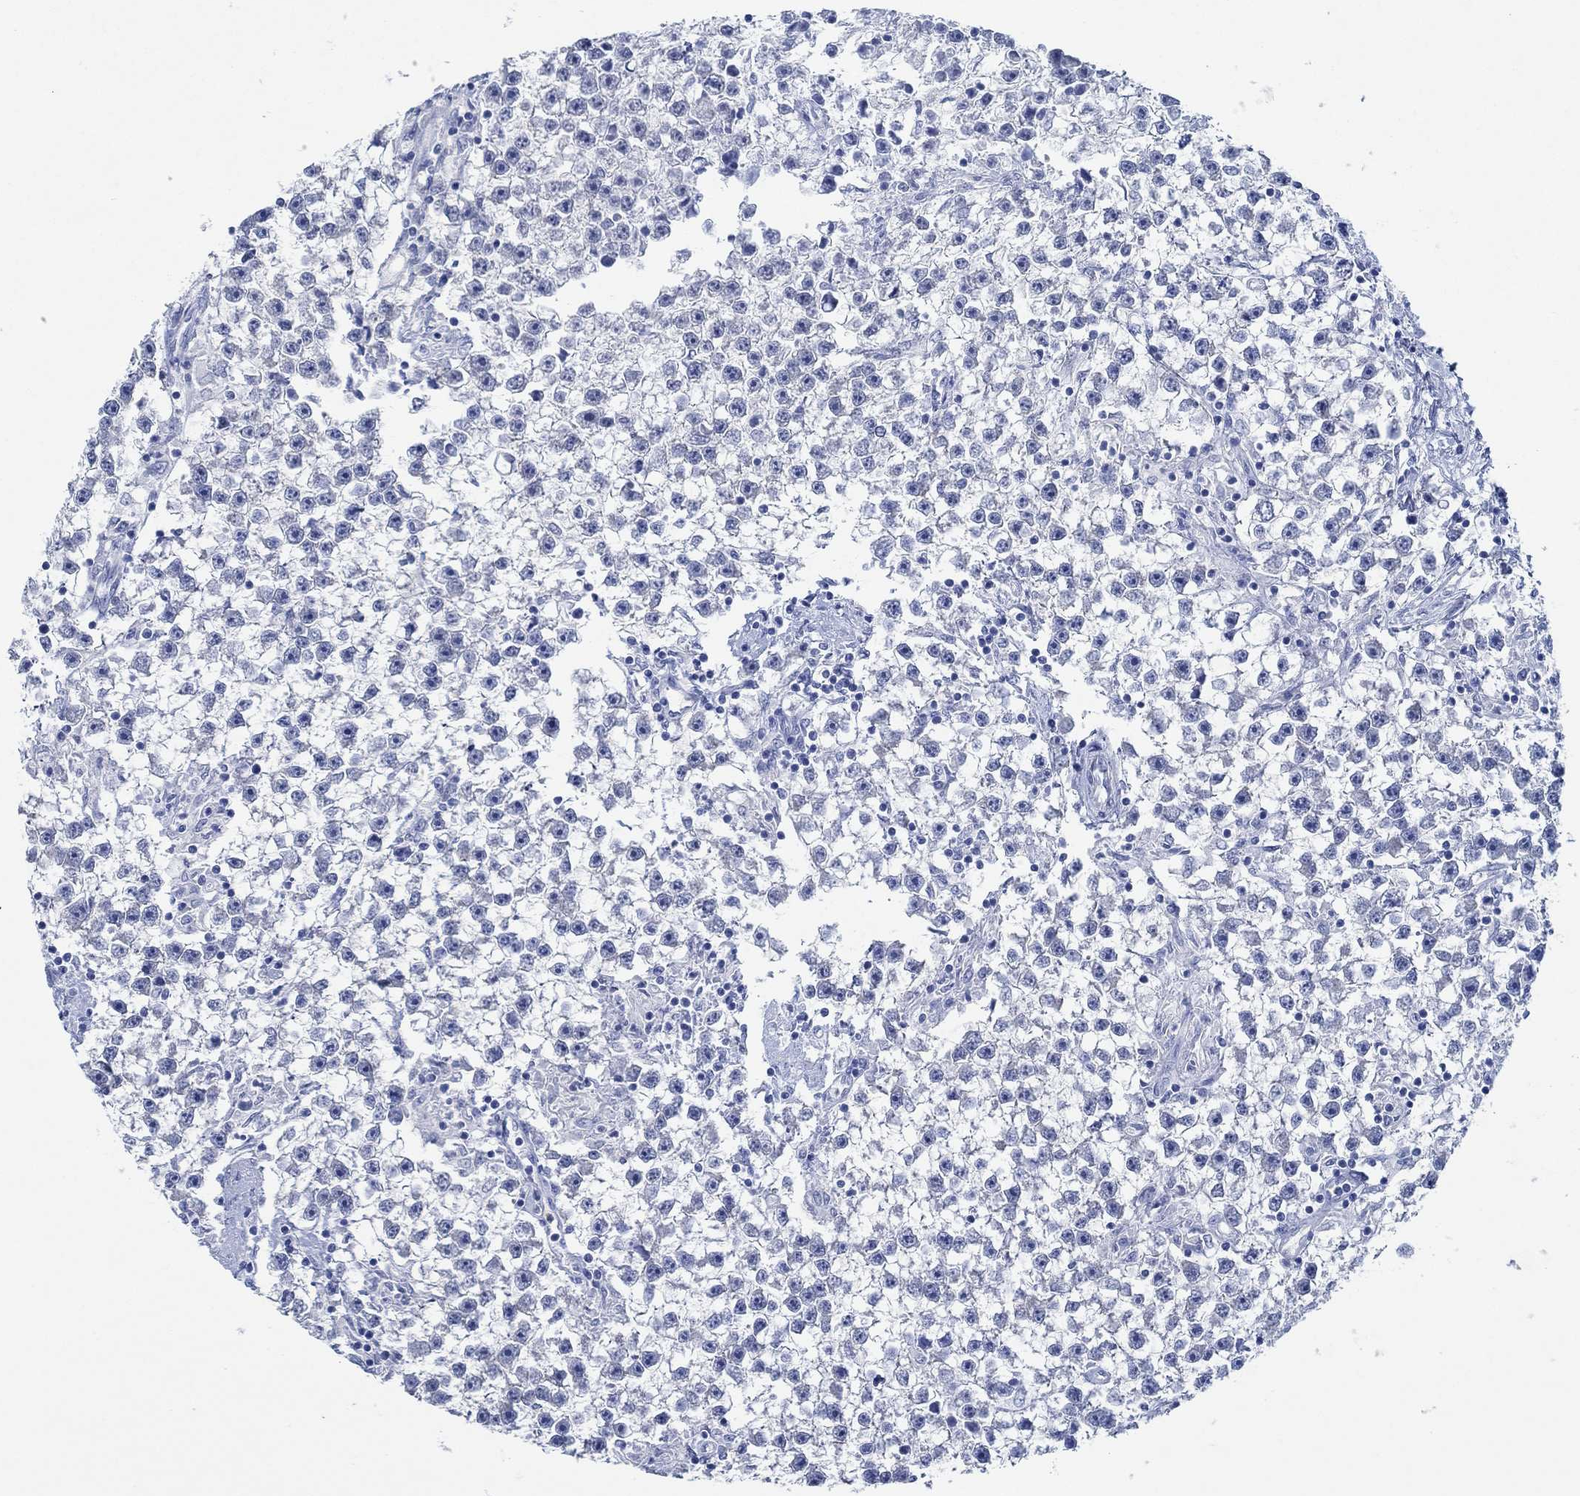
{"staining": {"intensity": "negative", "quantity": "none", "location": "none"}, "tissue": "testis cancer", "cell_type": "Tumor cells", "image_type": "cancer", "snomed": [{"axis": "morphology", "description": "Seminoma, NOS"}, {"axis": "topography", "description": "Testis"}], "caption": "The immunohistochemistry photomicrograph has no significant positivity in tumor cells of testis seminoma tissue. The staining is performed using DAB (3,3'-diaminobenzidine) brown chromogen with nuclei counter-stained in using hematoxylin.", "gene": "ZNF671", "patient": {"sex": "male", "age": 59}}